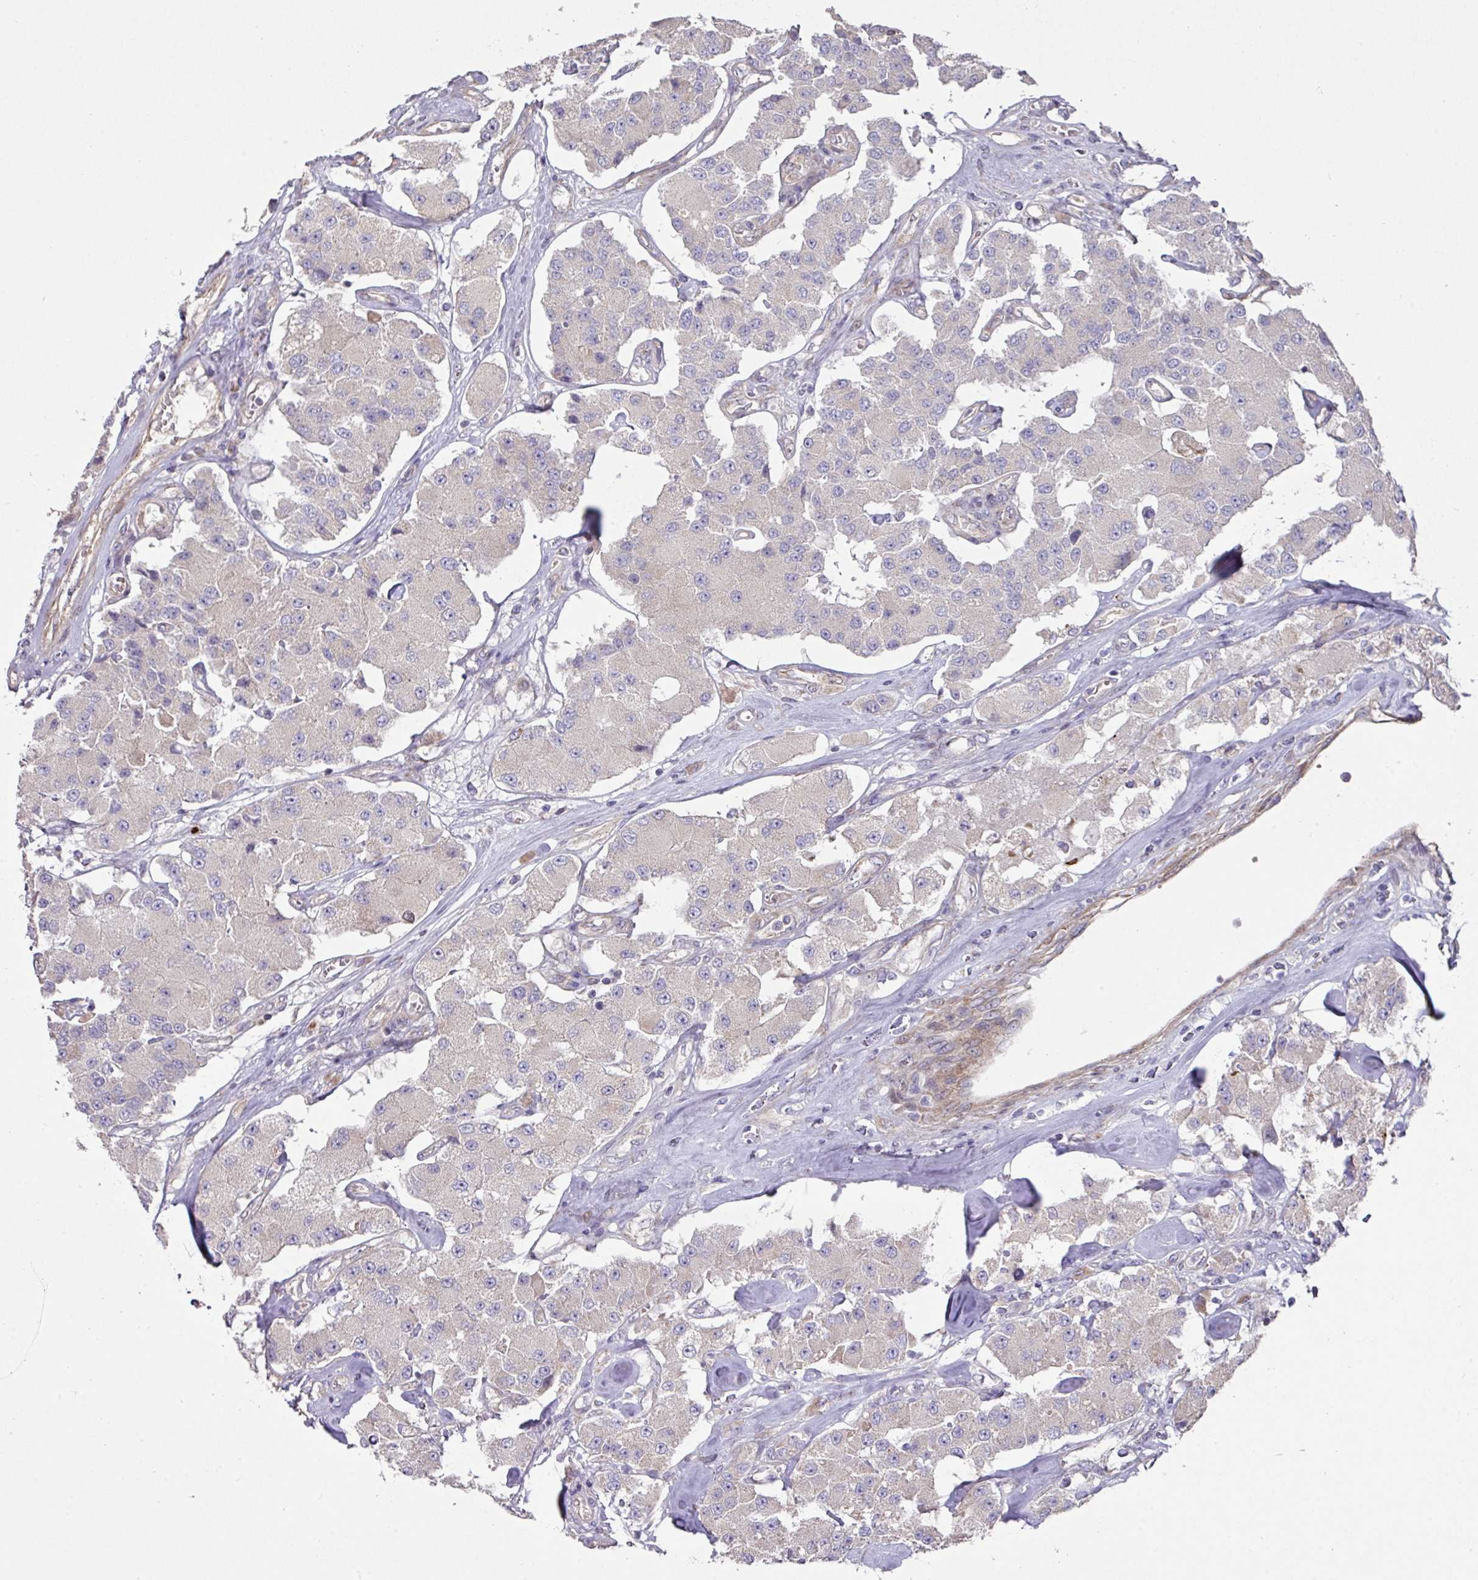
{"staining": {"intensity": "negative", "quantity": "none", "location": "none"}, "tissue": "carcinoid", "cell_type": "Tumor cells", "image_type": "cancer", "snomed": [{"axis": "morphology", "description": "Carcinoid, malignant, NOS"}, {"axis": "topography", "description": "Pancreas"}], "caption": "Image shows no protein staining in tumor cells of malignant carcinoid tissue.", "gene": "STK35", "patient": {"sex": "male", "age": 41}}